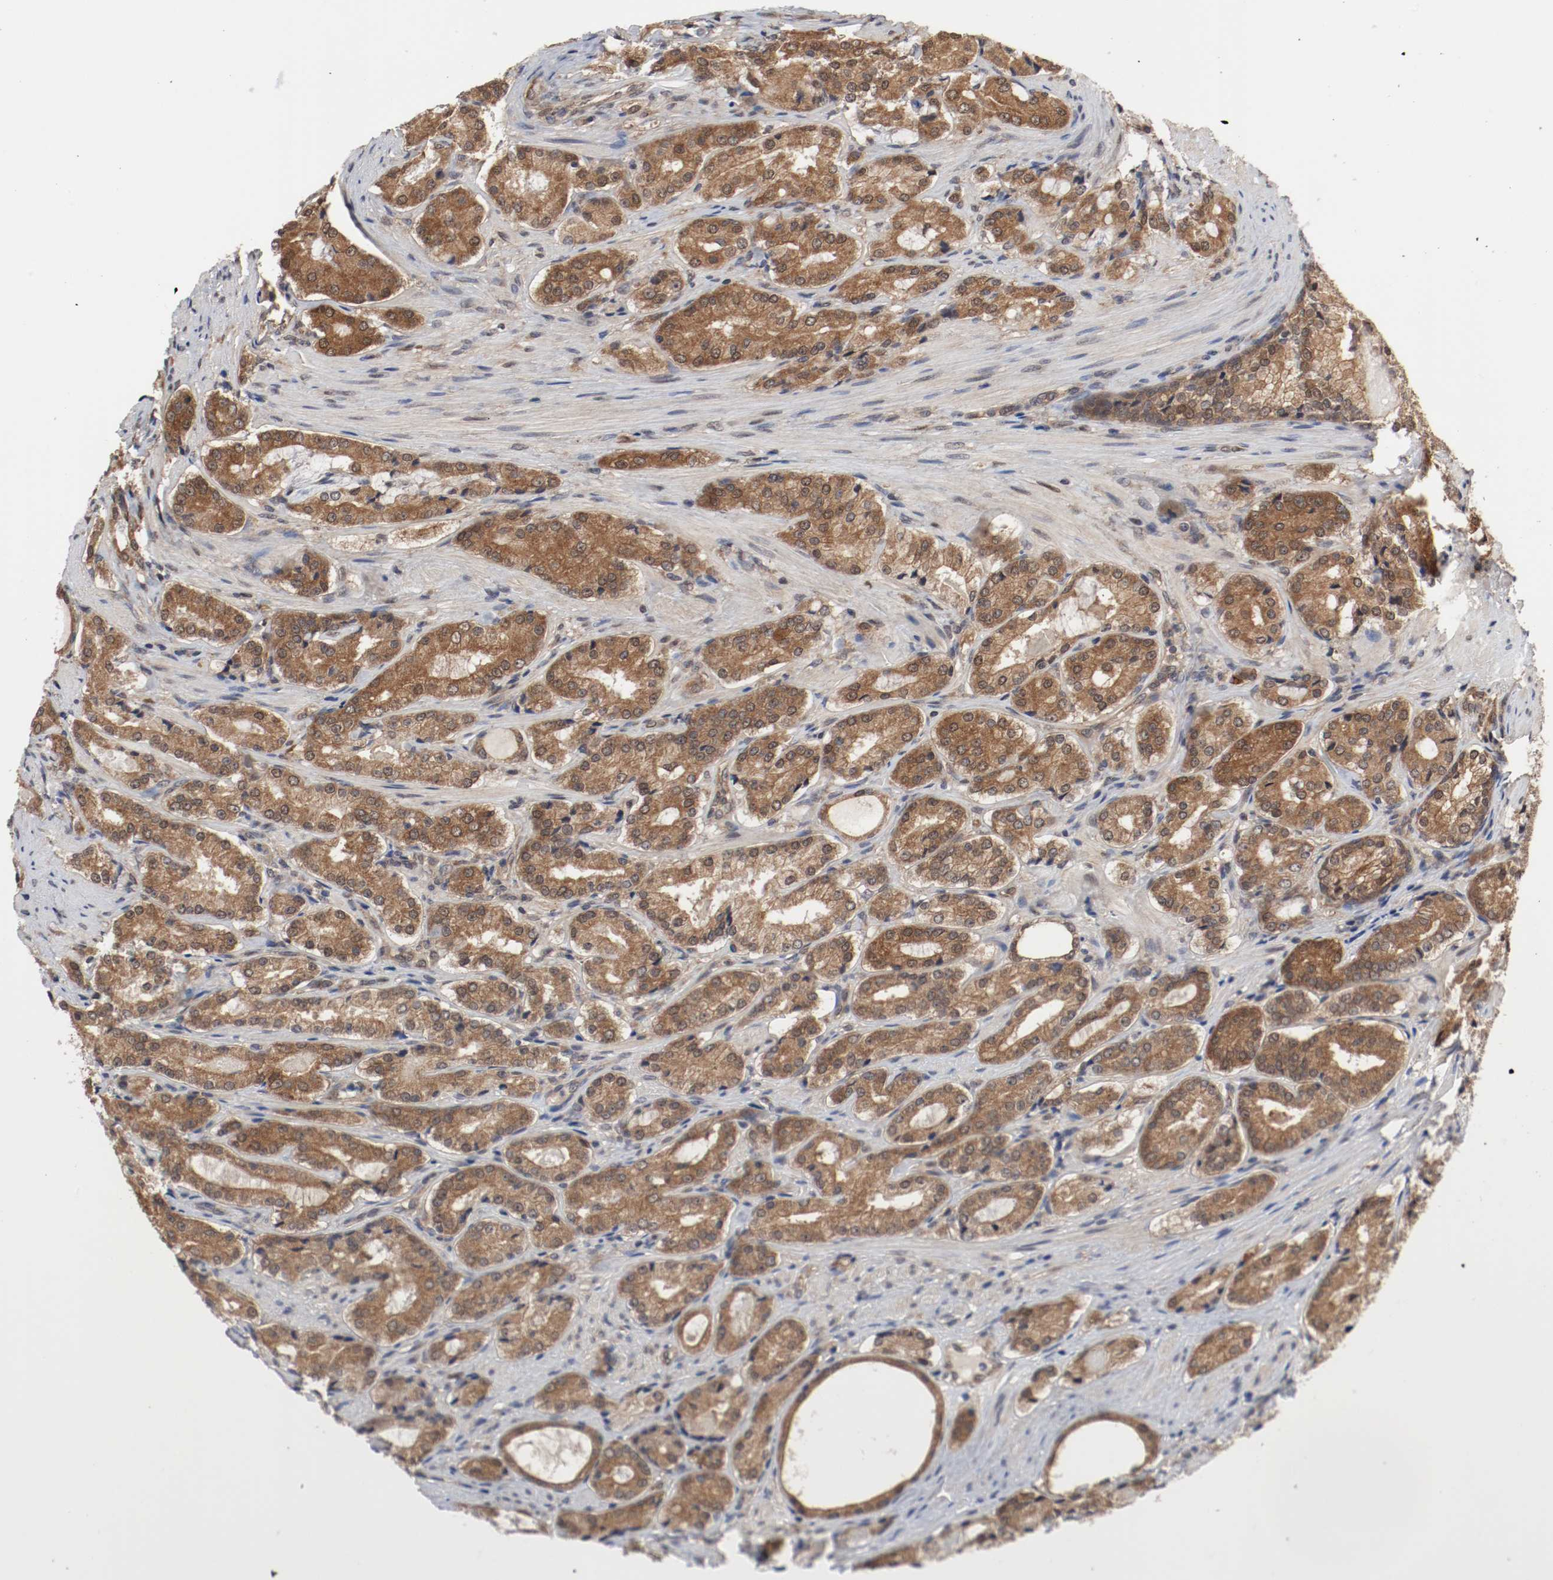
{"staining": {"intensity": "moderate", "quantity": ">75%", "location": "cytoplasmic/membranous"}, "tissue": "prostate cancer", "cell_type": "Tumor cells", "image_type": "cancer", "snomed": [{"axis": "morphology", "description": "Adenocarcinoma, High grade"}, {"axis": "topography", "description": "Prostate"}], "caption": "Adenocarcinoma (high-grade) (prostate) stained with immunohistochemistry (IHC) reveals moderate cytoplasmic/membranous expression in about >75% of tumor cells.", "gene": "AFG3L2", "patient": {"sex": "male", "age": 72}}